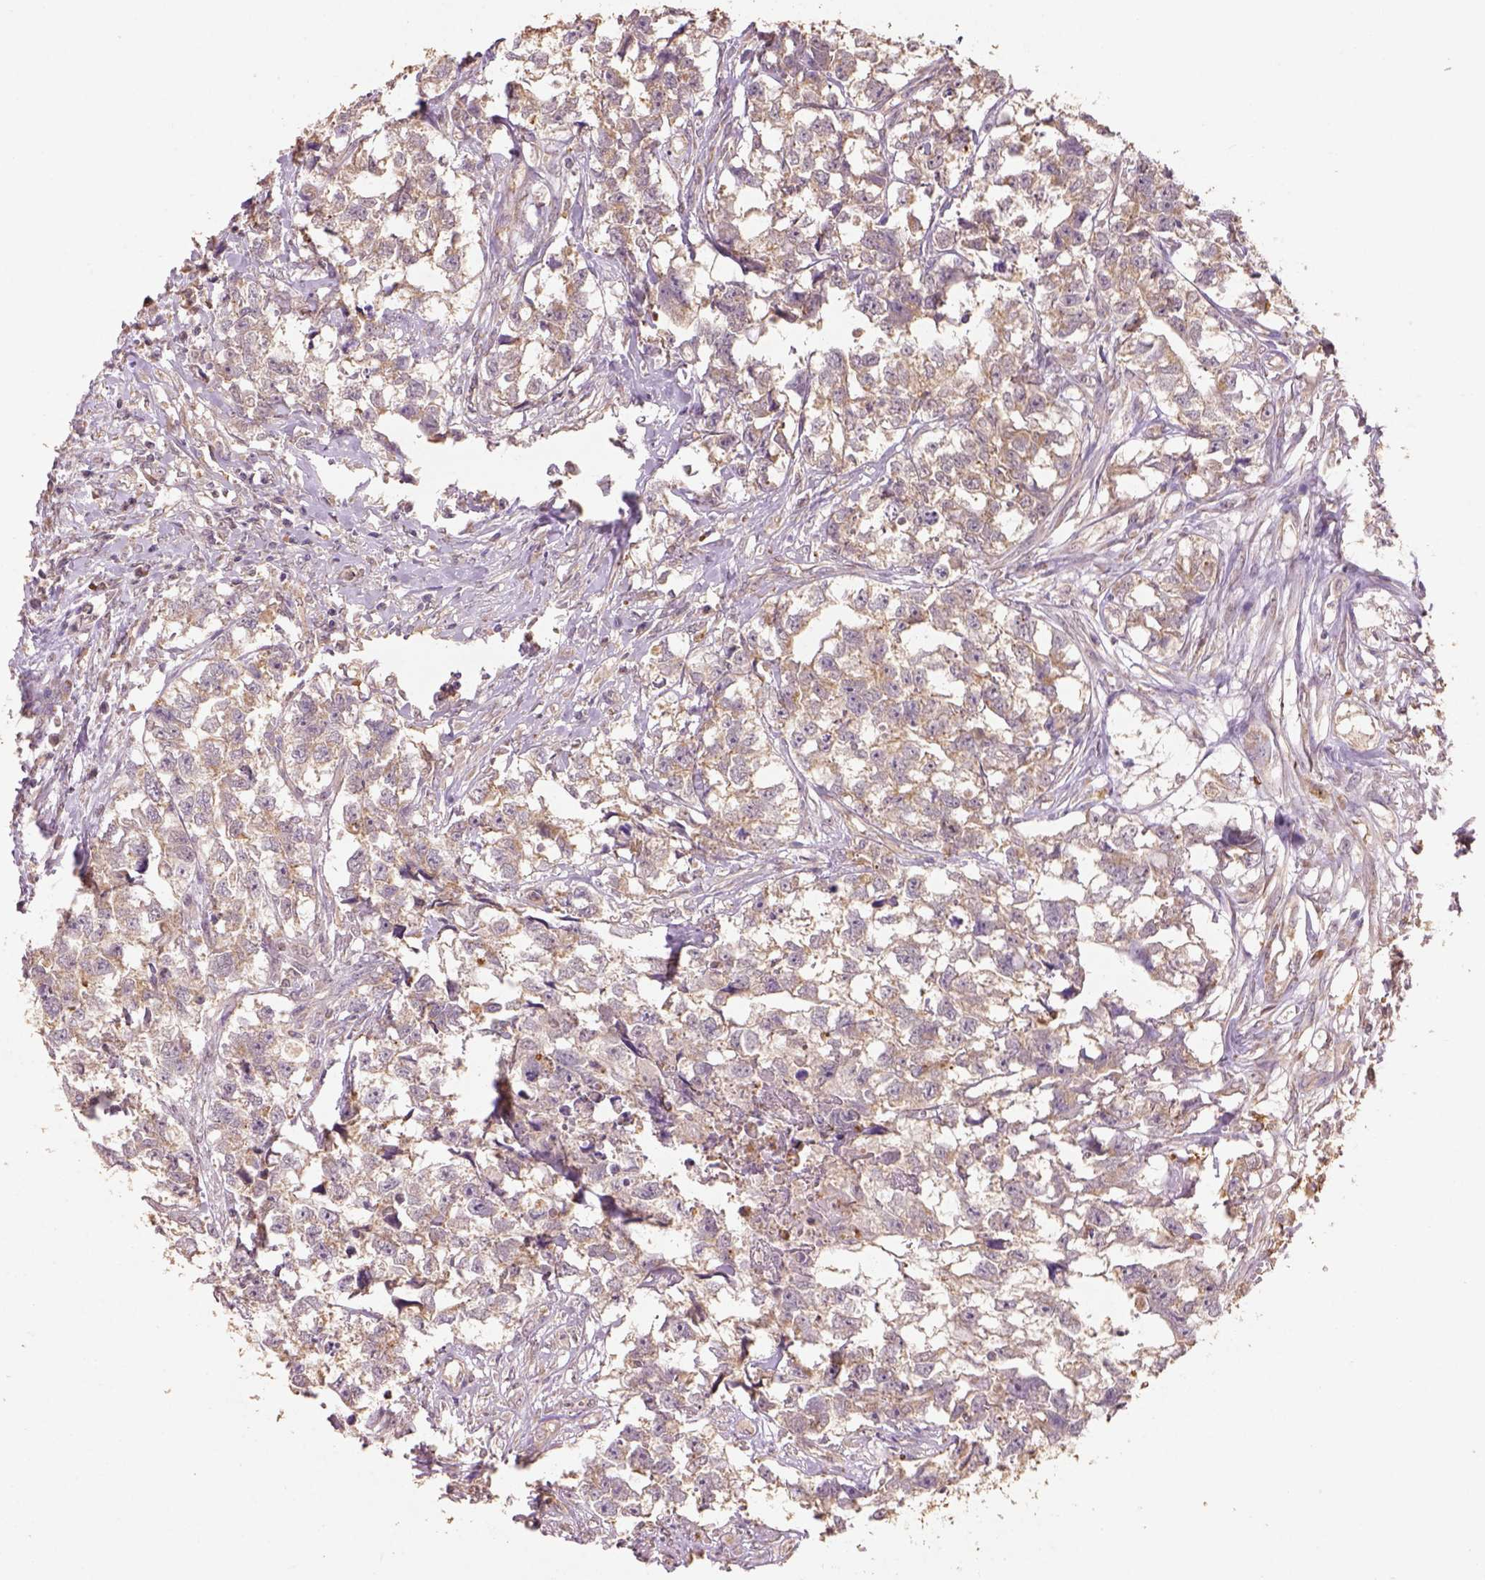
{"staining": {"intensity": "weak", "quantity": ">75%", "location": "cytoplasmic/membranous"}, "tissue": "testis cancer", "cell_type": "Tumor cells", "image_type": "cancer", "snomed": [{"axis": "morphology", "description": "Carcinoma, Embryonal, NOS"}, {"axis": "morphology", "description": "Teratoma, malignant, NOS"}, {"axis": "topography", "description": "Testis"}], "caption": "Immunohistochemistry (DAB (3,3'-diaminobenzidine)) staining of testis cancer (malignant teratoma) demonstrates weak cytoplasmic/membranous protein staining in about >75% of tumor cells.", "gene": "AP2B1", "patient": {"sex": "male", "age": 44}}